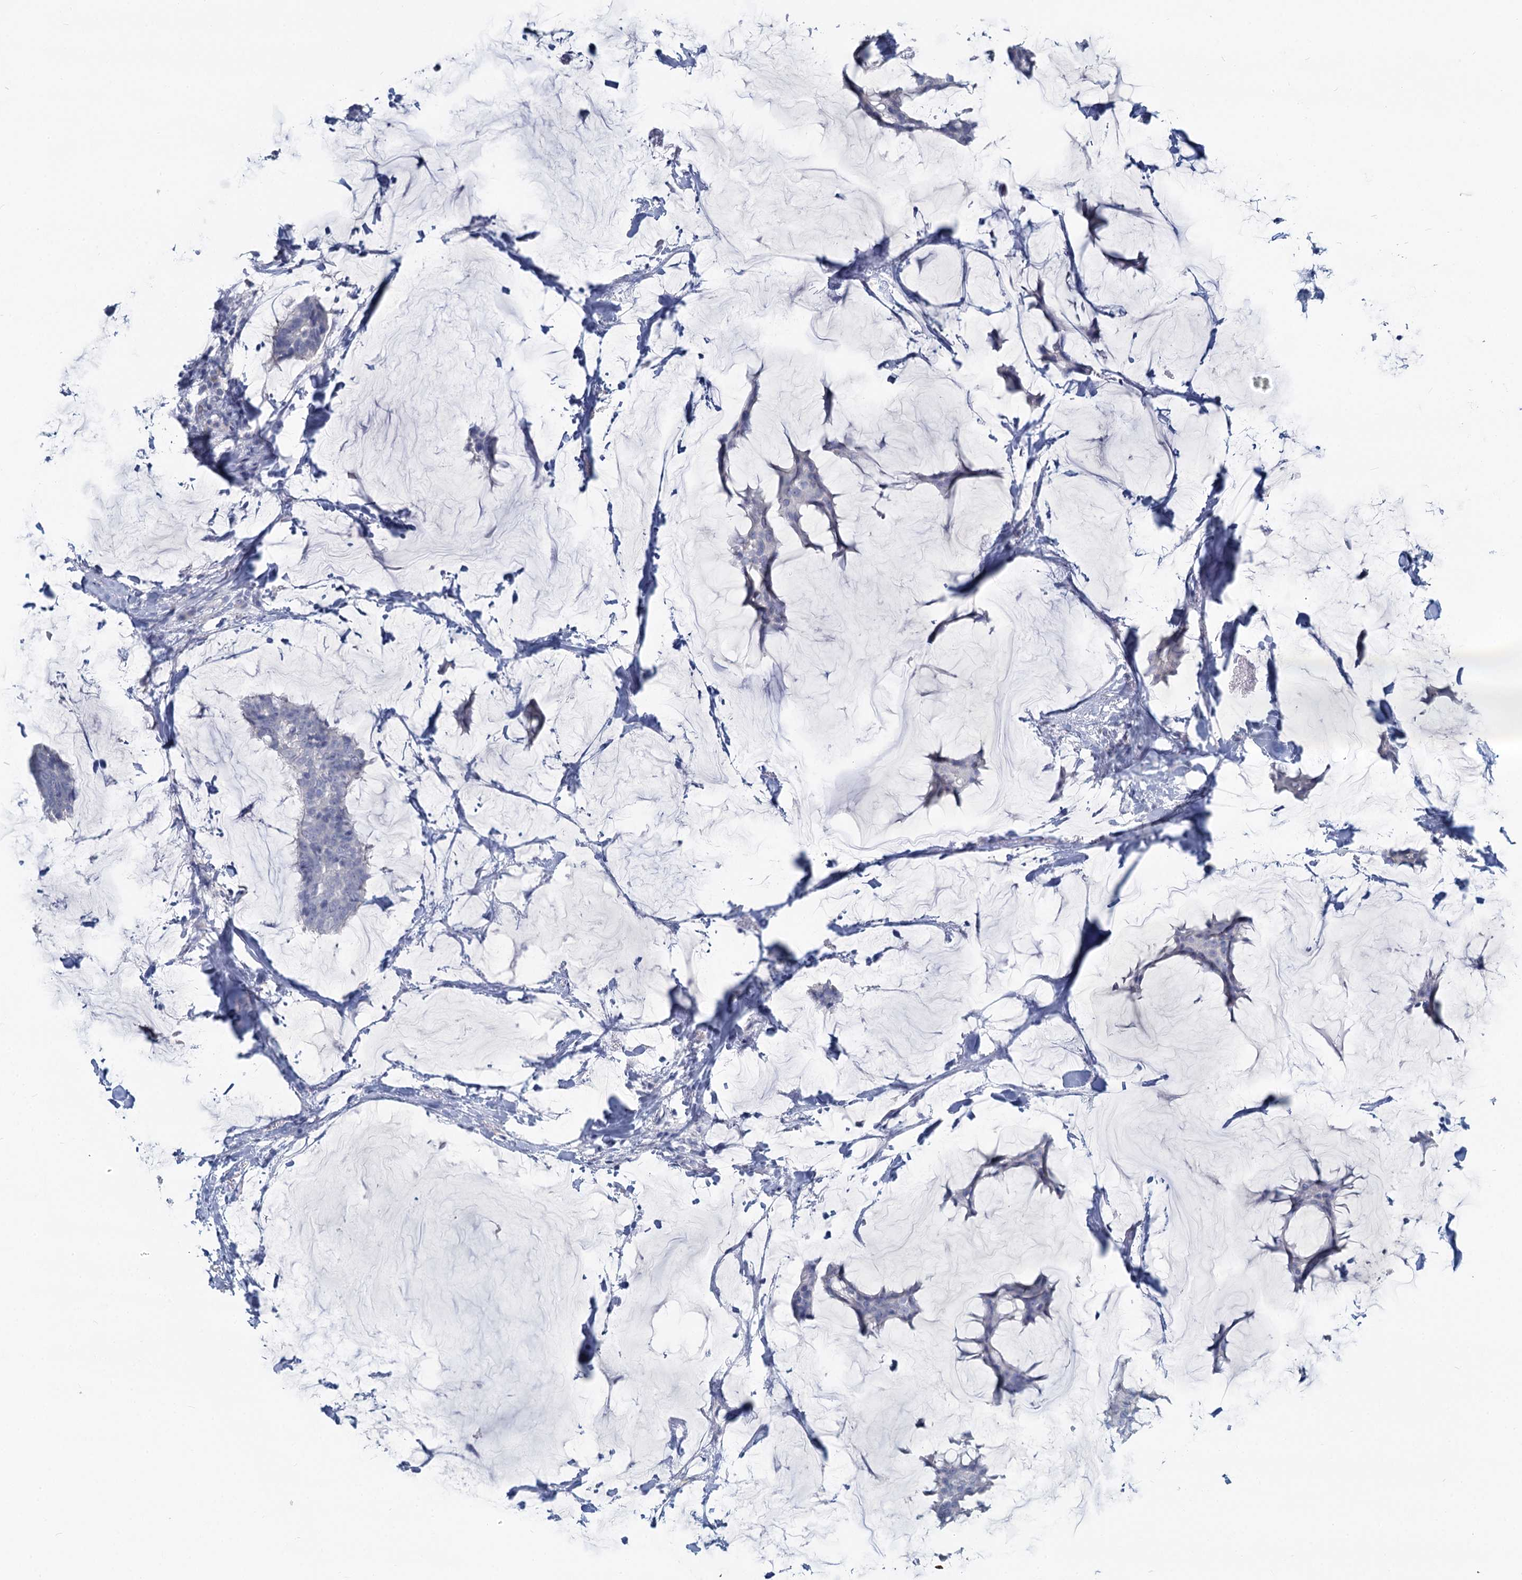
{"staining": {"intensity": "negative", "quantity": "none", "location": "none"}, "tissue": "breast cancer", "cell_type": "Tumor cells", "image_type": "cancer", "snomed": [{"axis": "morphology", "description": "Duct carcinoma"}, {"axis": "topography", "description": "Breast"}], "caption": "There is no significant expression in tumor cells of breast cancer.", "gene": "CHGA", "patient": {"sex": "female", "age": 93}}